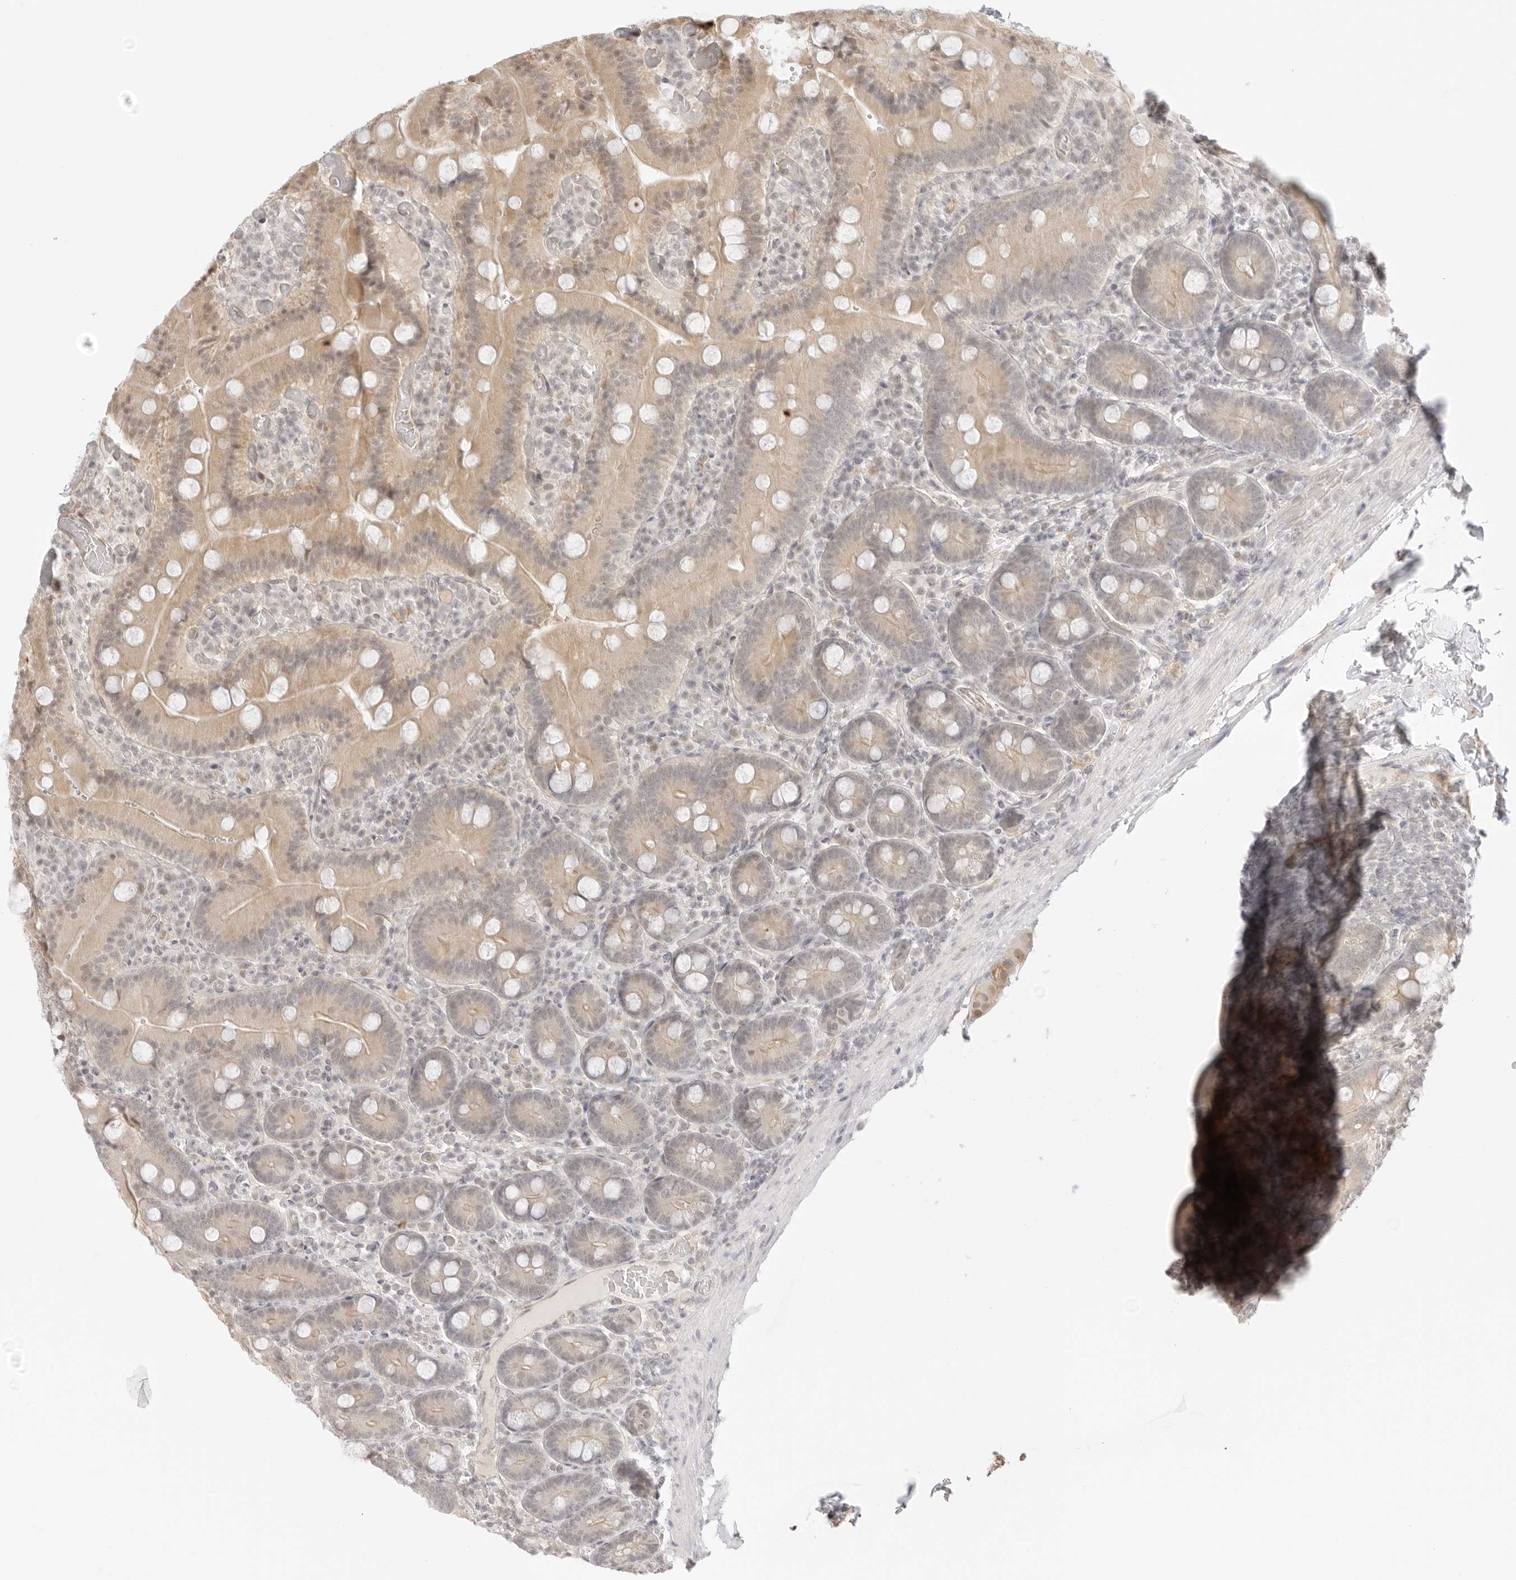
{"staining": {"intensity": "weak", "quantity": ">75%", "location": "cytoplasmic/membranous"}, "tissue": "duodenum", "cell_type": "Glandular cells", "image_type": "normal", "snomed": [{"axis": "morphology", "description": "Normal tissue, NOS"}, {"axis": "topography", "description": "Duodenum"}], "caption": "Immunohistochemical staining of benign duodenum reveals low levels of weak cytoplasmic/membranous positivity in approximately >75% of glandular cells. (IHC, brightfield microscopy, high magnification).", "gene": "MED18", "patient": {"sex": "female", "age": 62}}